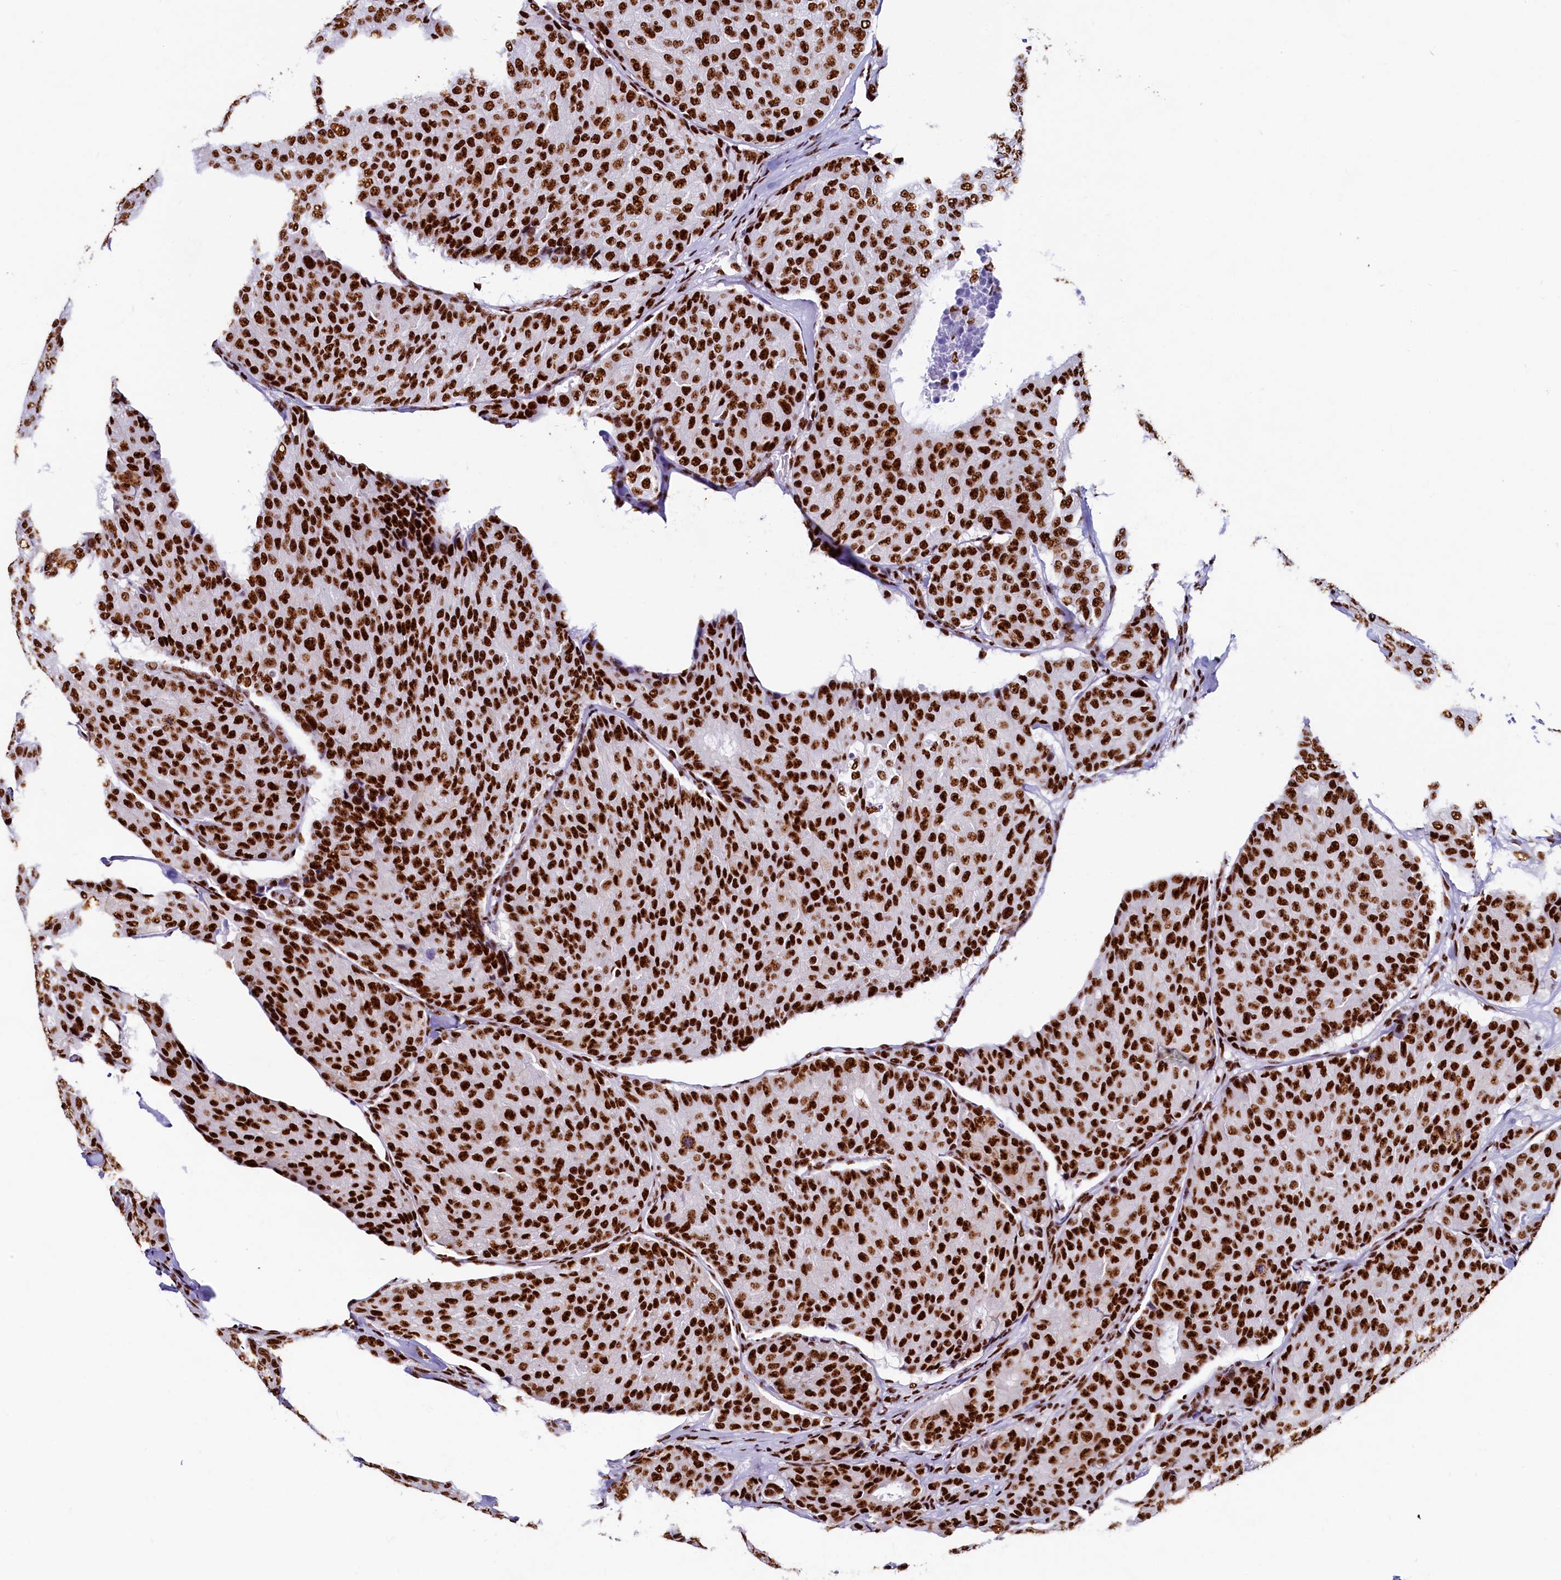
{"staining": {"intensity": "strong", "quantity": ">75%", "location": "nuclear"}, "tissue": "breast cancer", "cell_type": "Tumor cells", "image_type": "cancer", "snomed": [{"axis": "morphology", "description": "Duct carcinoma"}, {"axis": "topography", "description": "Breast"}], "caption": "A brown stain shows strong nuclear staining of a protein in breast cancer (infiltrating ductal carcinoma) tumor cells. (DAB (3,3'-diaminobenzidine) IHC, brown staining for protein, blue staining for nuclei).", "gene": "SRRM2", "patient": {"sex": "female", "age": 75}}